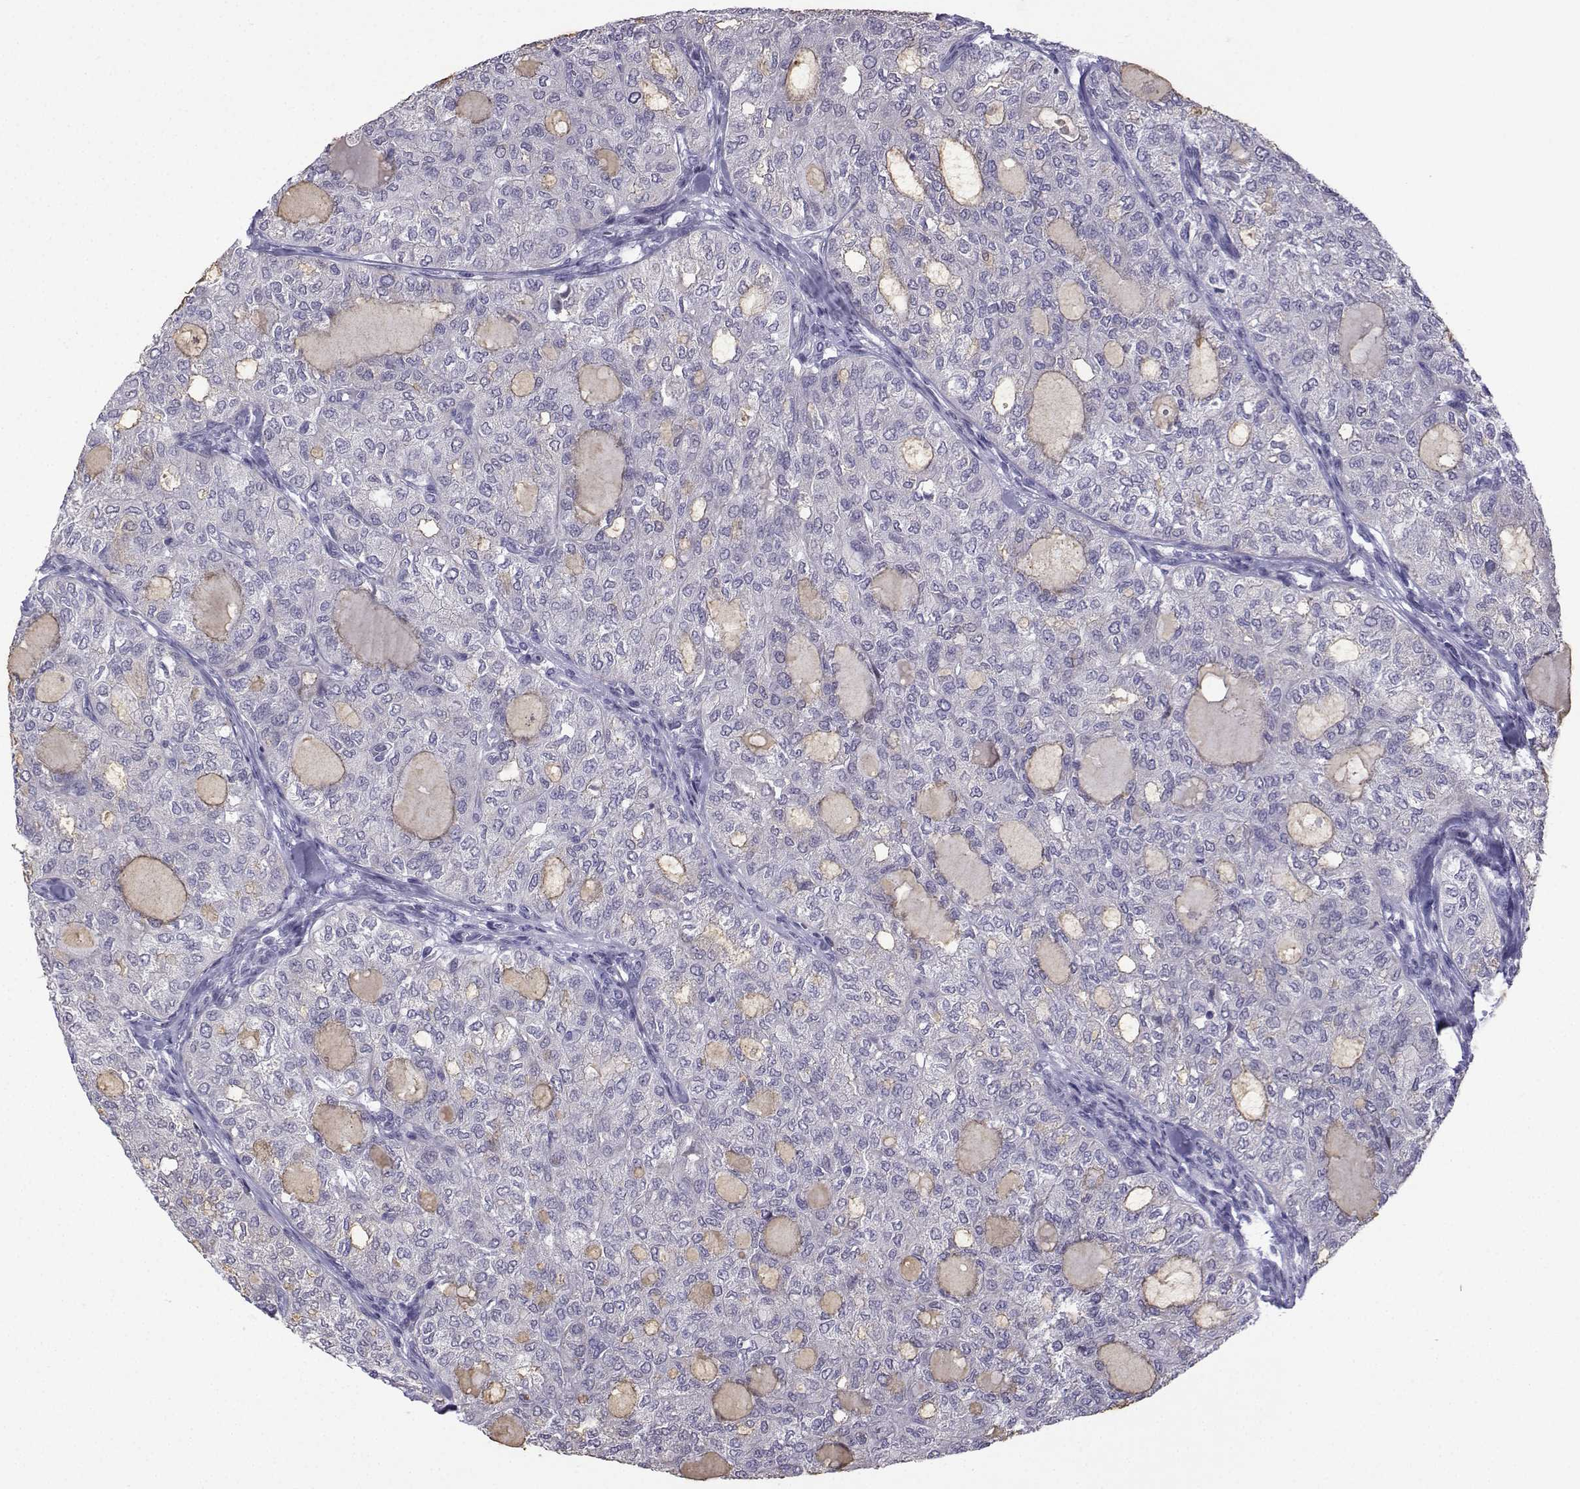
{"staining": {"intensity": "negative", "quantity": "none", "location": "none"}, "tissue": "thyroid cancer", "cell_type": "Tumor cells", "image_type": "cancer", "snomed": [{"axis": "morphology", "description": "Follicular adenoma carcinoma, NOS"}, {"axis": "topography", "description": "Thyroid gland"}], "caption": "Tumor cells show no significant staining in thyroid cancer. Nuclei are stained in blue.", "gene": "CFAP70", "patient": {"sex": "male", "age": 75}}